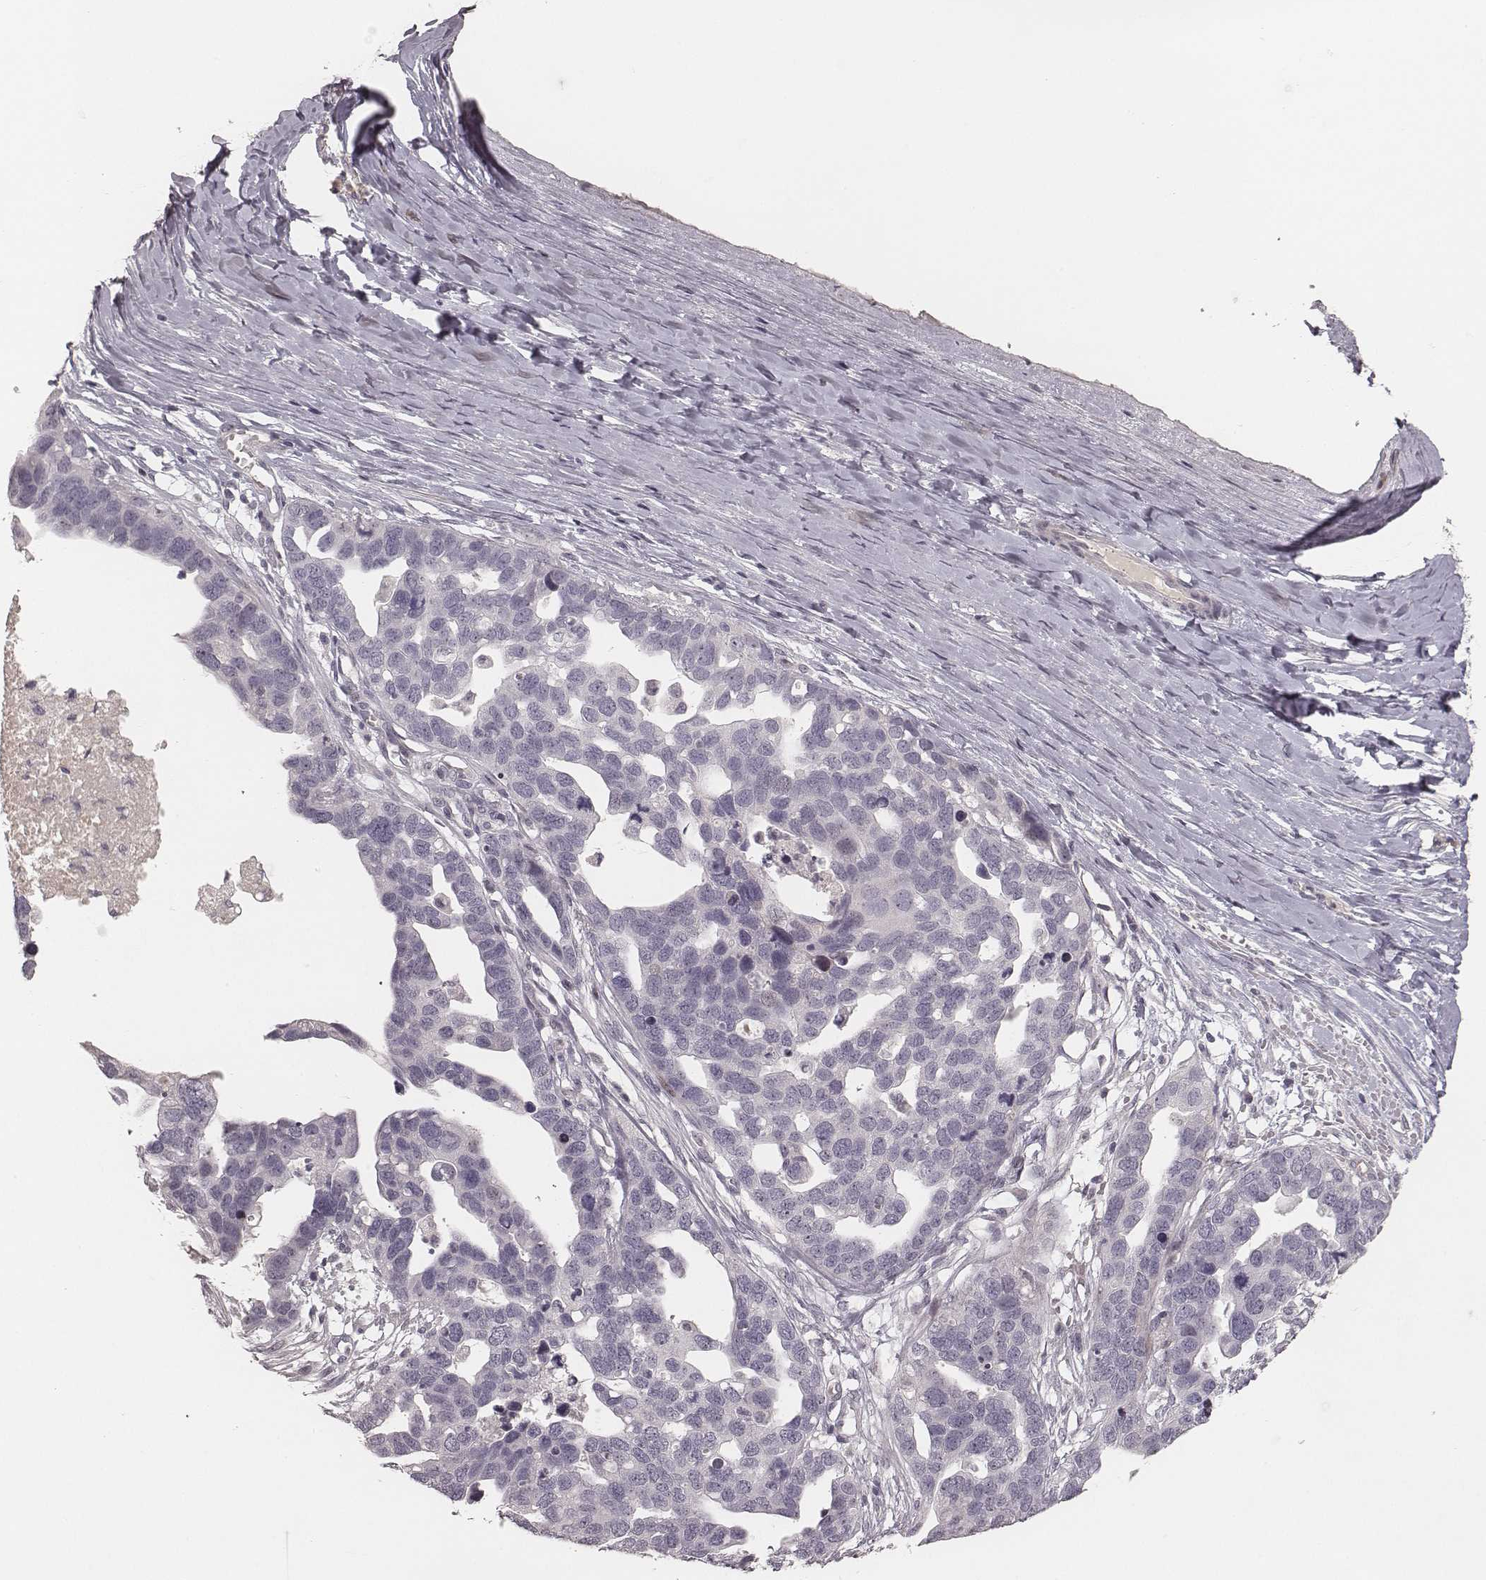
{"staining": {"intensity": "negative", "quantity": "none", "location": "none"}, "tissue": "ovarian cancer", "cell_type": "Tumor cells", "image_type": "cancer", "snomed": [{"axis": "morphology", "description": "Cystadenocarcinoma, serous, NOS"}, {"axis": "topography", "description": "Ovary"}], "caption": "DAB (3,3'-diaminobenzidine) immunohistochemical staining of human ovarian cancer reveals no significant expression in tumor cells.", "gene": "MADCAM1", "patient": {"sex": "female", "age": 54}}